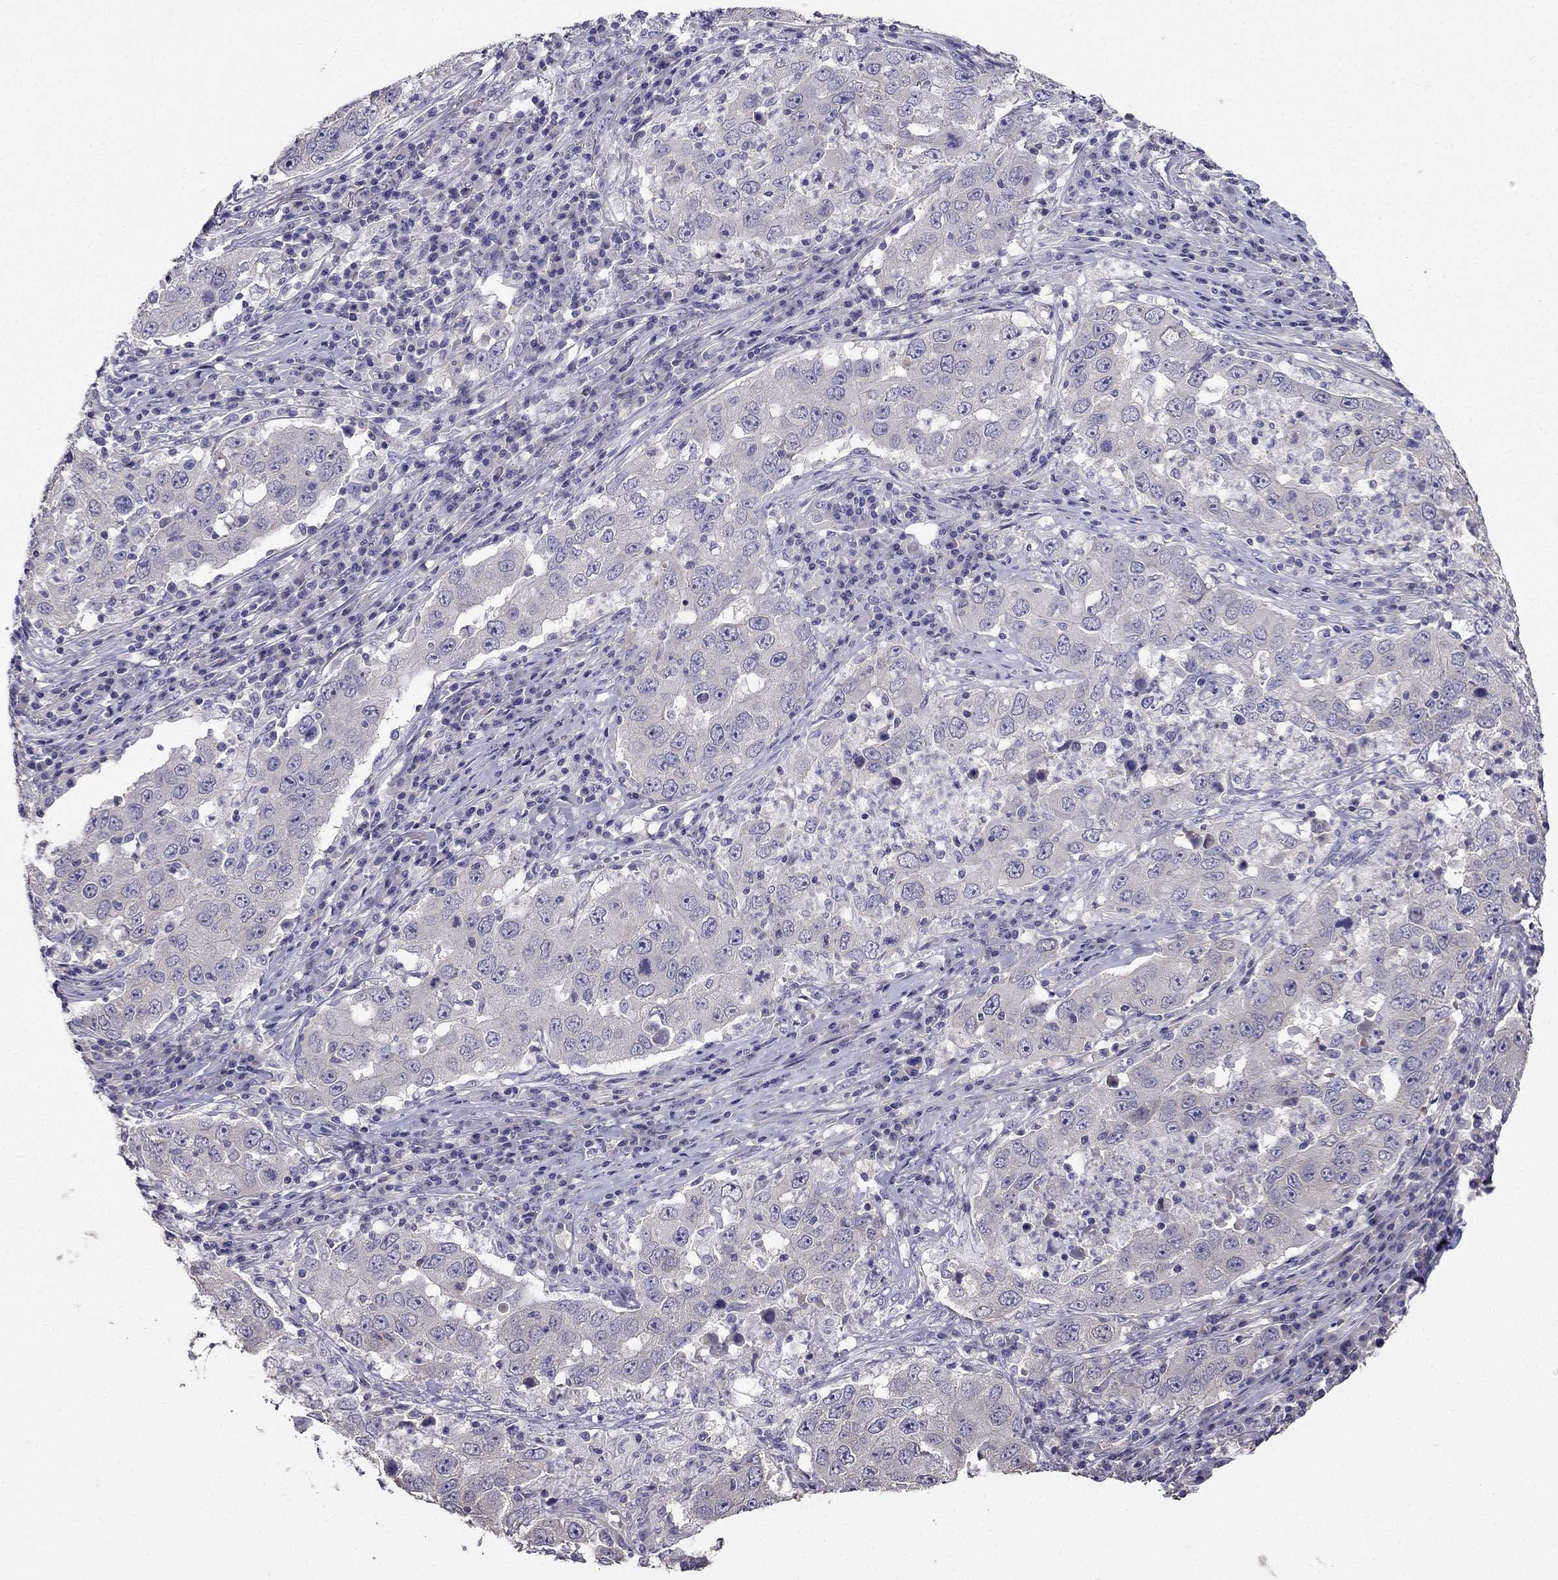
{"staining": {"intensity": "negative", "quantity": "none", "location": "none"}, "tissue": "lung cancer", "cell_type": "Tumor cells", "image_type": "cancer", "snomed": [{"axis": "morphology", "description": "Adenocarcinoma, NOS"}, {"axis": "topography", "description": "Lung"}], "caption": "Micrograph shows no significant protein positivity in tumor cells of lung cancer.", "gene": "AS3MT", "patient": {"sex": "male", "age": 73}}